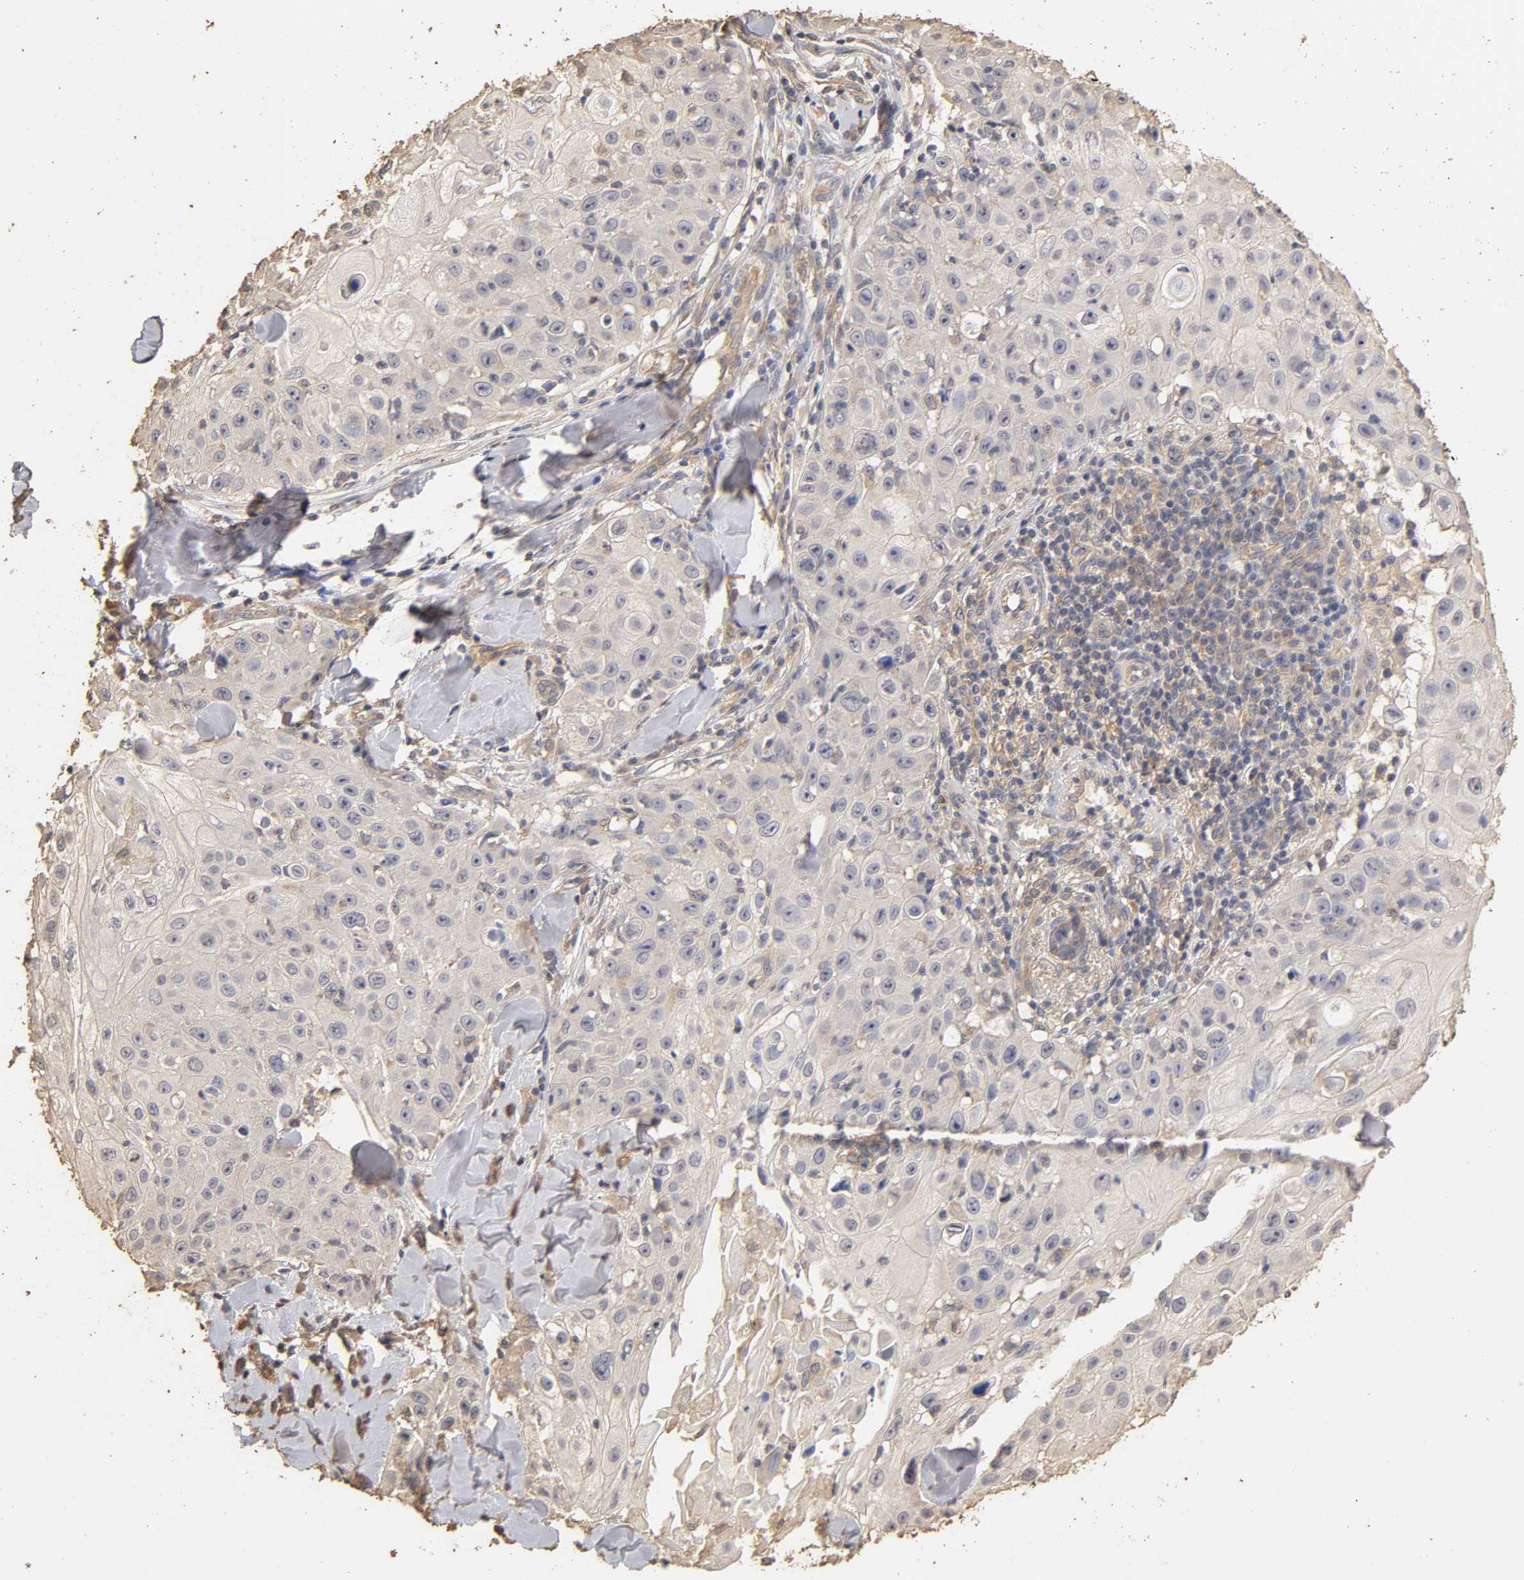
{"staining": {"intensity": "negative", "quantity": "none", "location": "none"}, "tissue": "skin cancer", "cell_type": "Tumor cells", "image_type": "cancer", "snomed": [{"axis": "morphology", "description": "Squamous cell carcinoma, NOS"}, {"axis": "topography", "description": "Skin"}], "caption": "This is an immunohistochemistry micrograph of human squamous cell carcinoma (skin). There is no expression in tumor cells.", "gene": "VSIG4", "patient": {"sex": "male", "age": 86}}